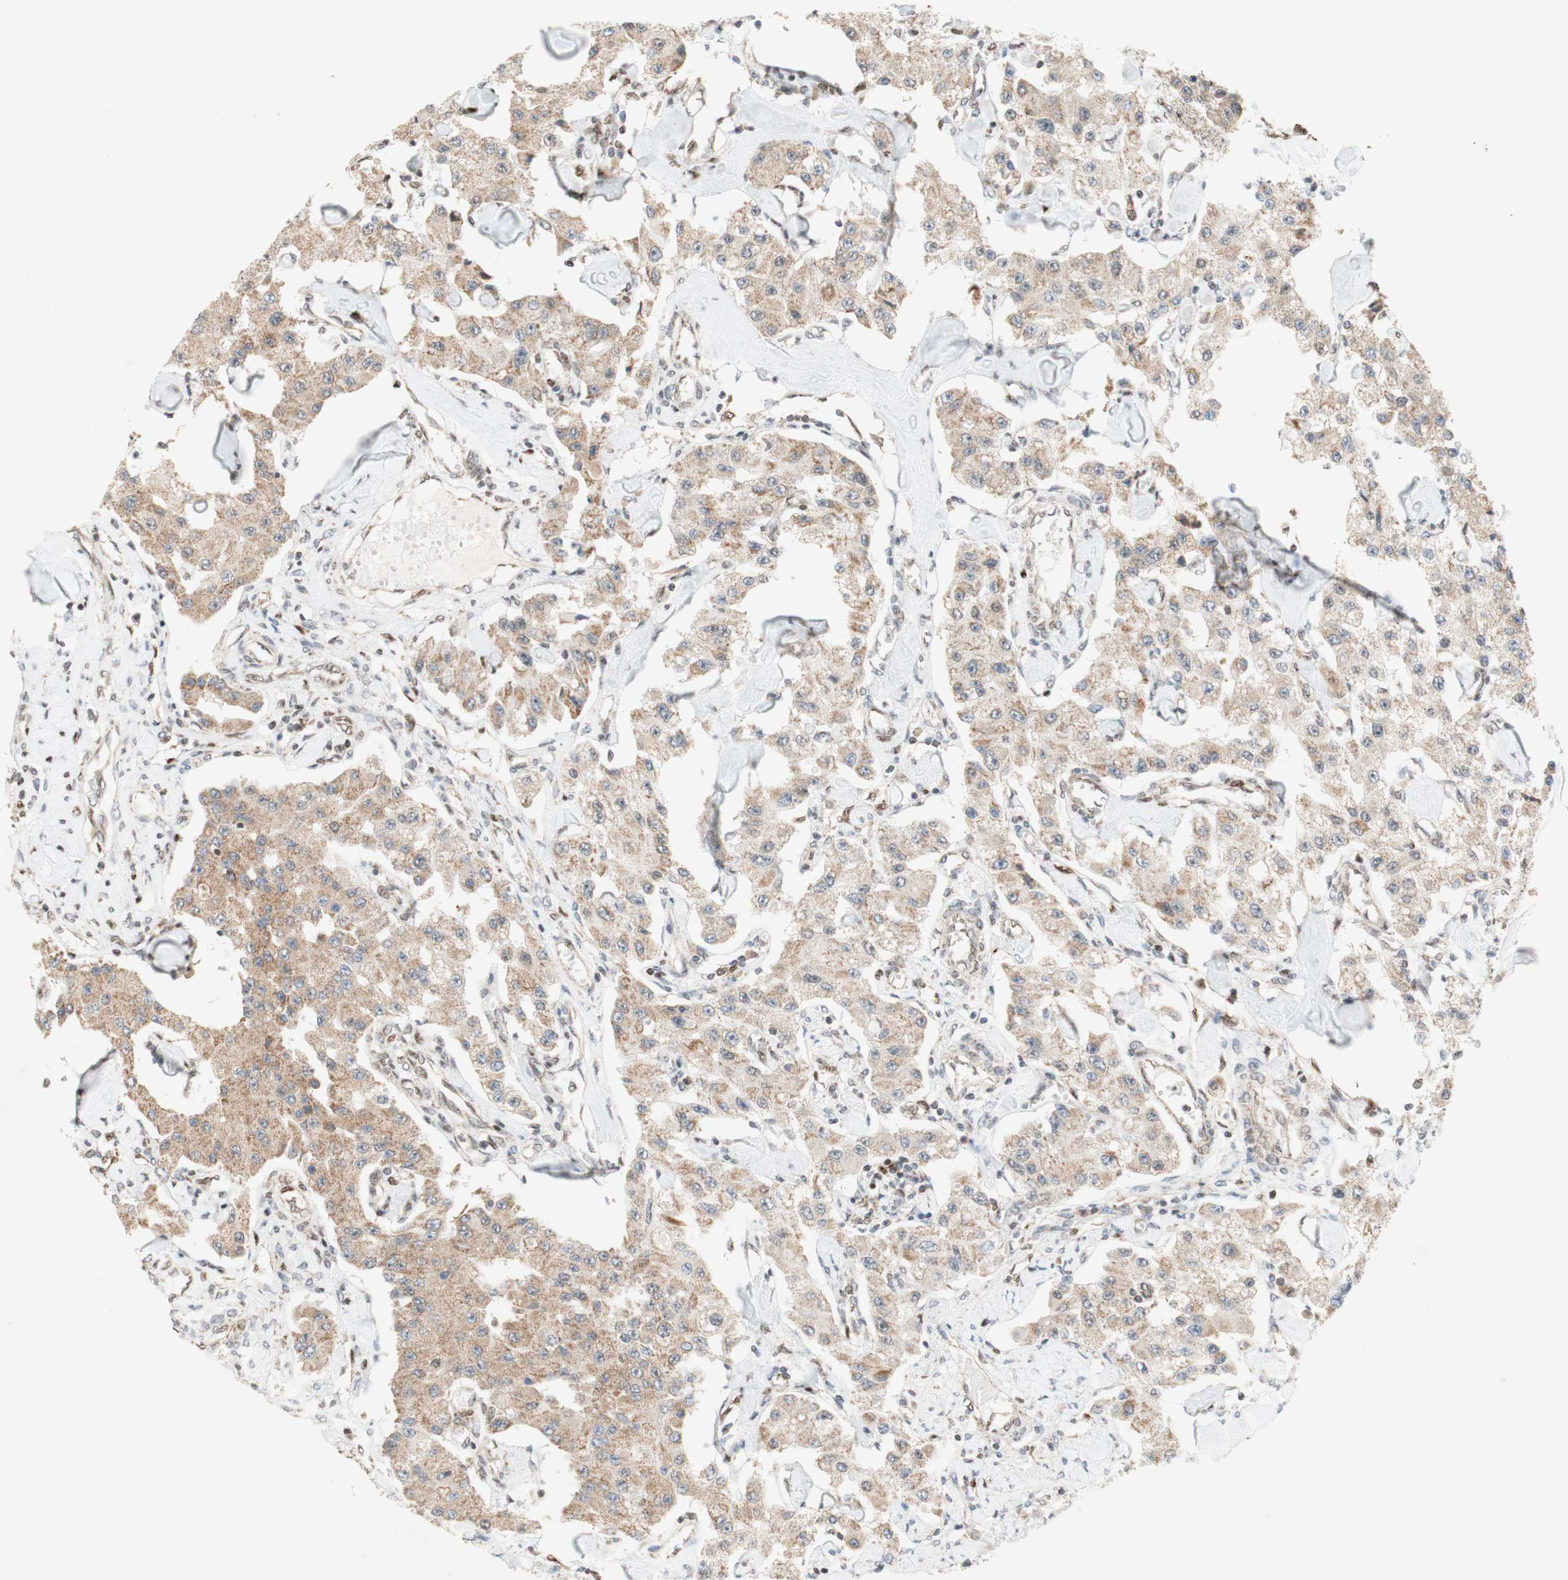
{"staining": {"intensity": "weak", "quantity": "25%-75%", "location": "cytoplasmic/membranous"}, "tissue": "carcinoid", "cell_type": "Tumor cells", "image_type": "cancer", "snomed": [{"axis": "morphology", "description": "Carcinoid, malignant, NOS"}, {"axis": "topography", "description": "Pancreas"}], "caption": "Carcinoid stained with a brown dye exhibits weak cytoplasmic/membranous positive positivity in approximately 25%-75% of tumor cells.", "gene": "DNMT3A", "patient": {"sex": "male", "age": 41}}